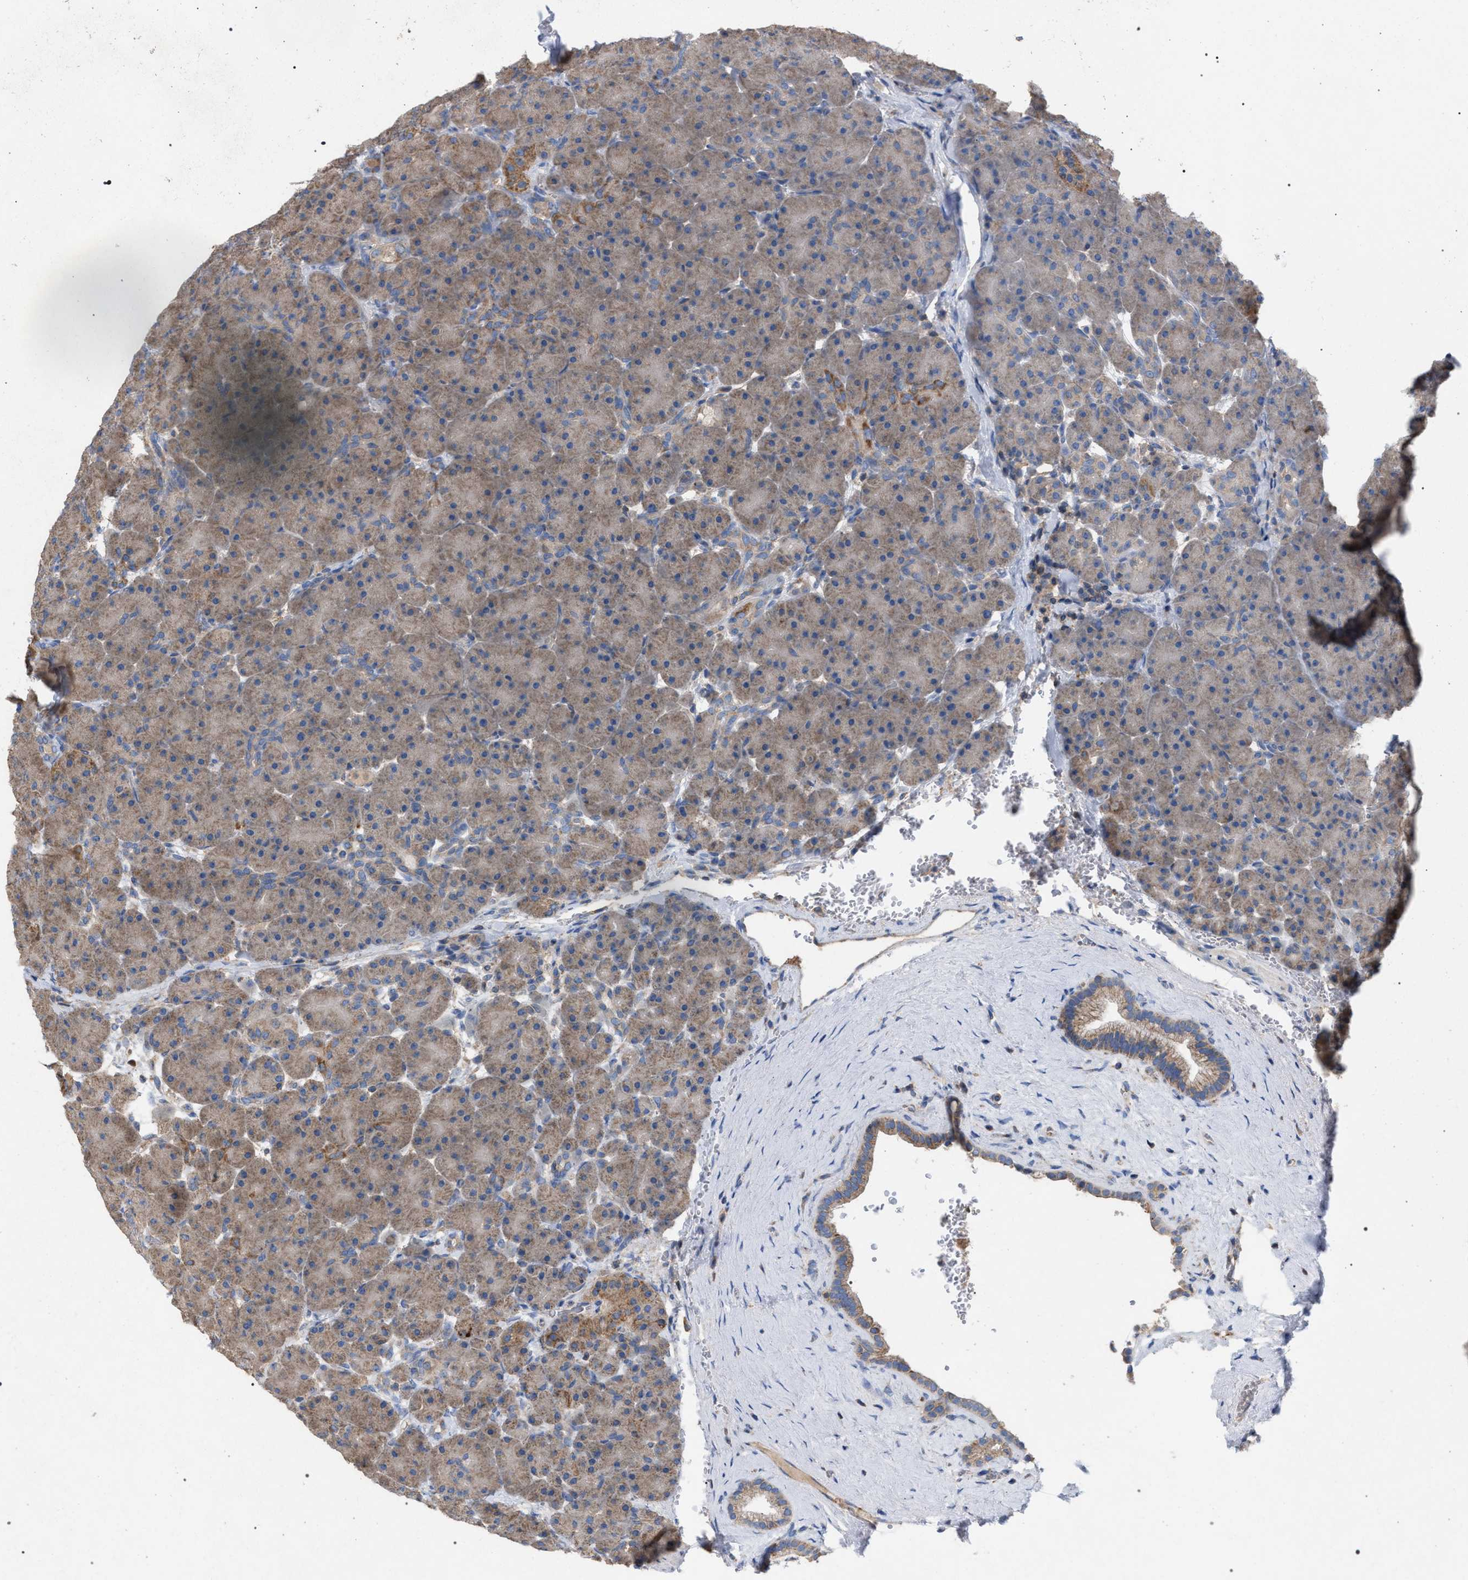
{"staining": {"intensity": "weak", "quantity": "25%-75%", "location": "cytoplasmic/membranous"}, "tissue": "pancreas", "cell_type": "Exocrine glandular cells", "image_type": "normal", "snomed": [{"axis": "morphology", "description": "Normal tissue, NOS"}, {"axis": "topography", "description": "Pancreas"}], "caption": "A histopathology image showing weak cytoplasmic/membranous expression in about 25%-75% of exocrine glandular cells in benign pancreas, as visualized by brown immunohistochemical staining.", "gene": "VPS13A", "patient": {"sex": "male", "age": 66}}